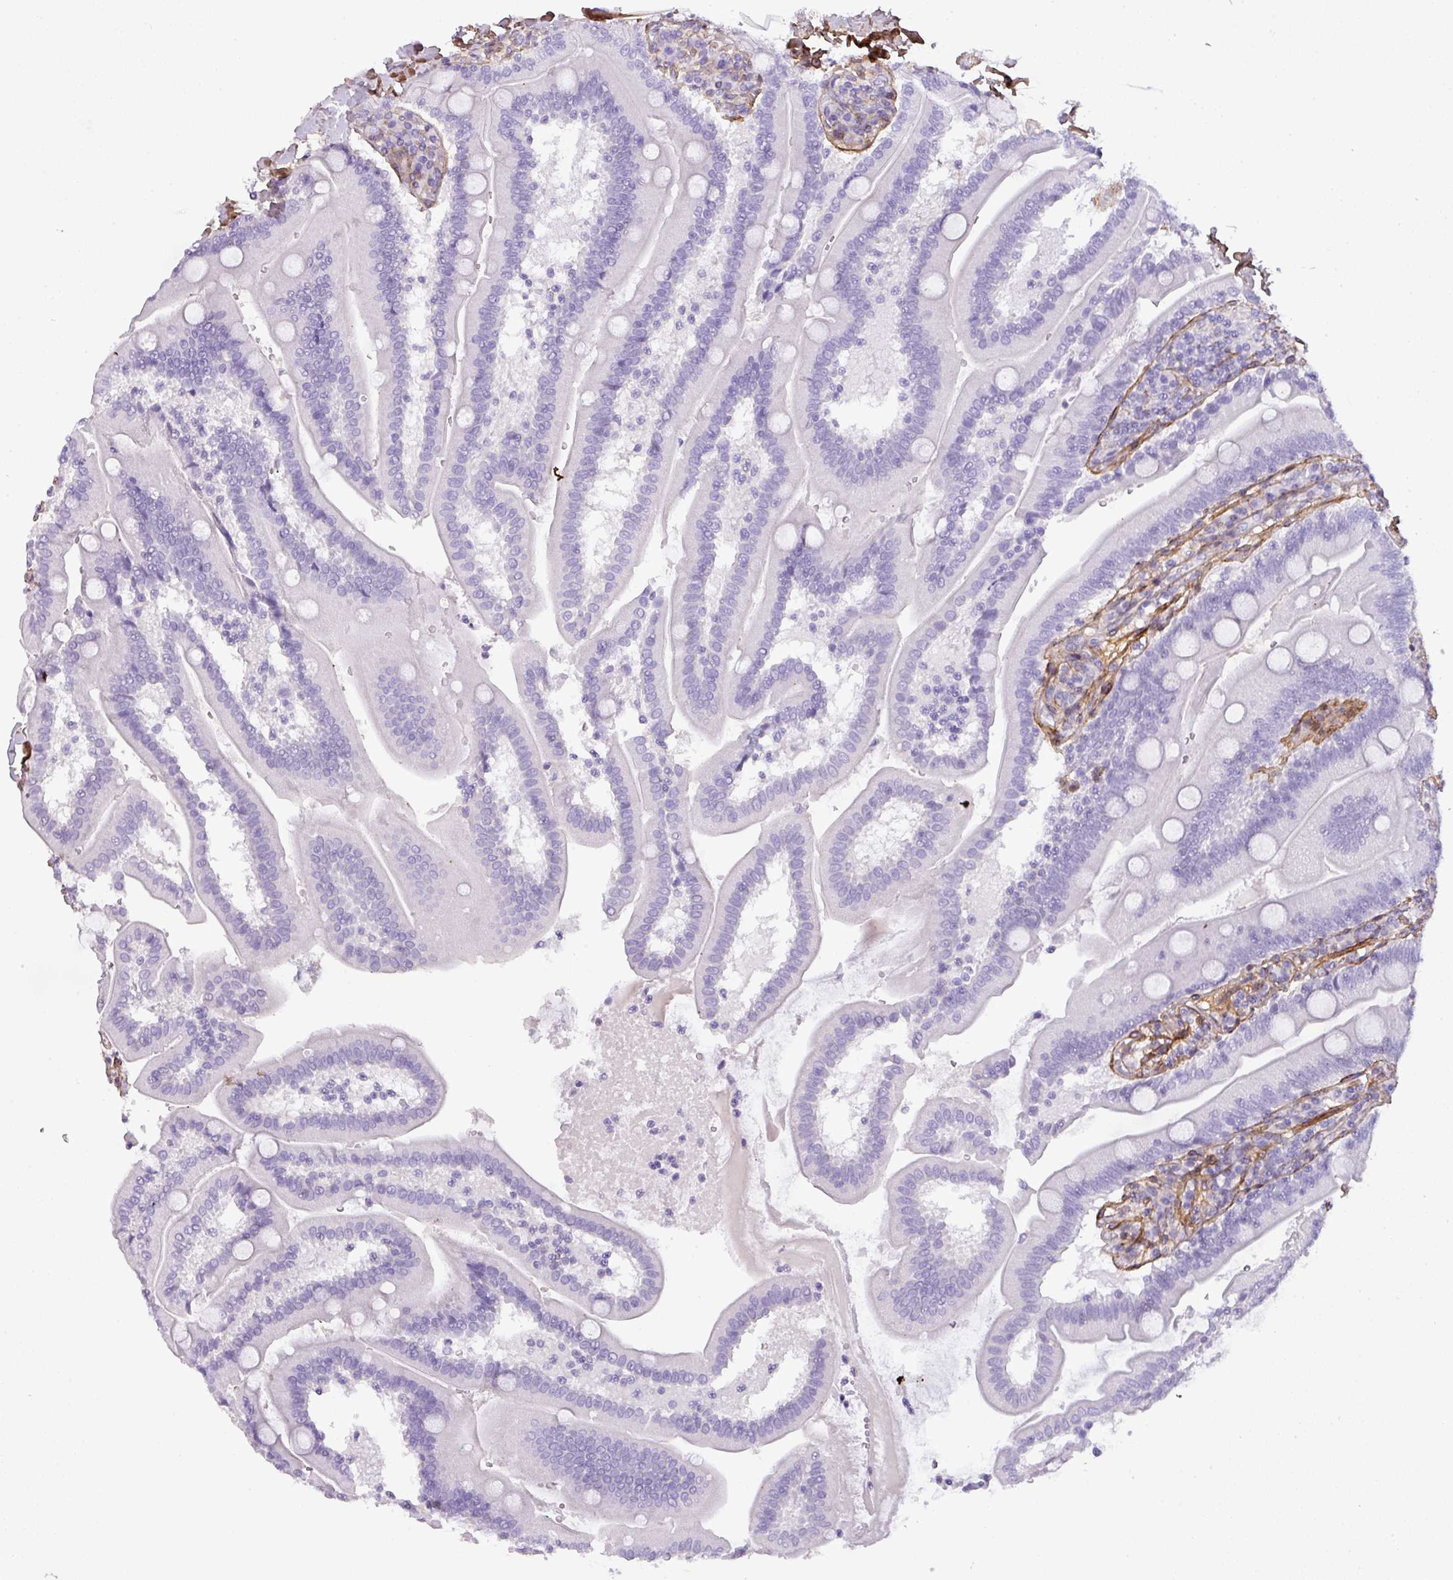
{"staining": {"intensity": "negative", "quantity": "none", "location": "none"}, "tissue": "duodenum", "cell_type": "Glandular cells", "image_type": "normal", "snomed": [{"axis": "morphology", "description": "Normal tissue, NOS"}, {"axis": "topography", "description": "Duodenum"}], "caption": "Immunohistochemistry of normal duodenum displays no positivity in glandular cells.", "gene": "PARD6G", "patient": {"sex": "female", "age": 67}}